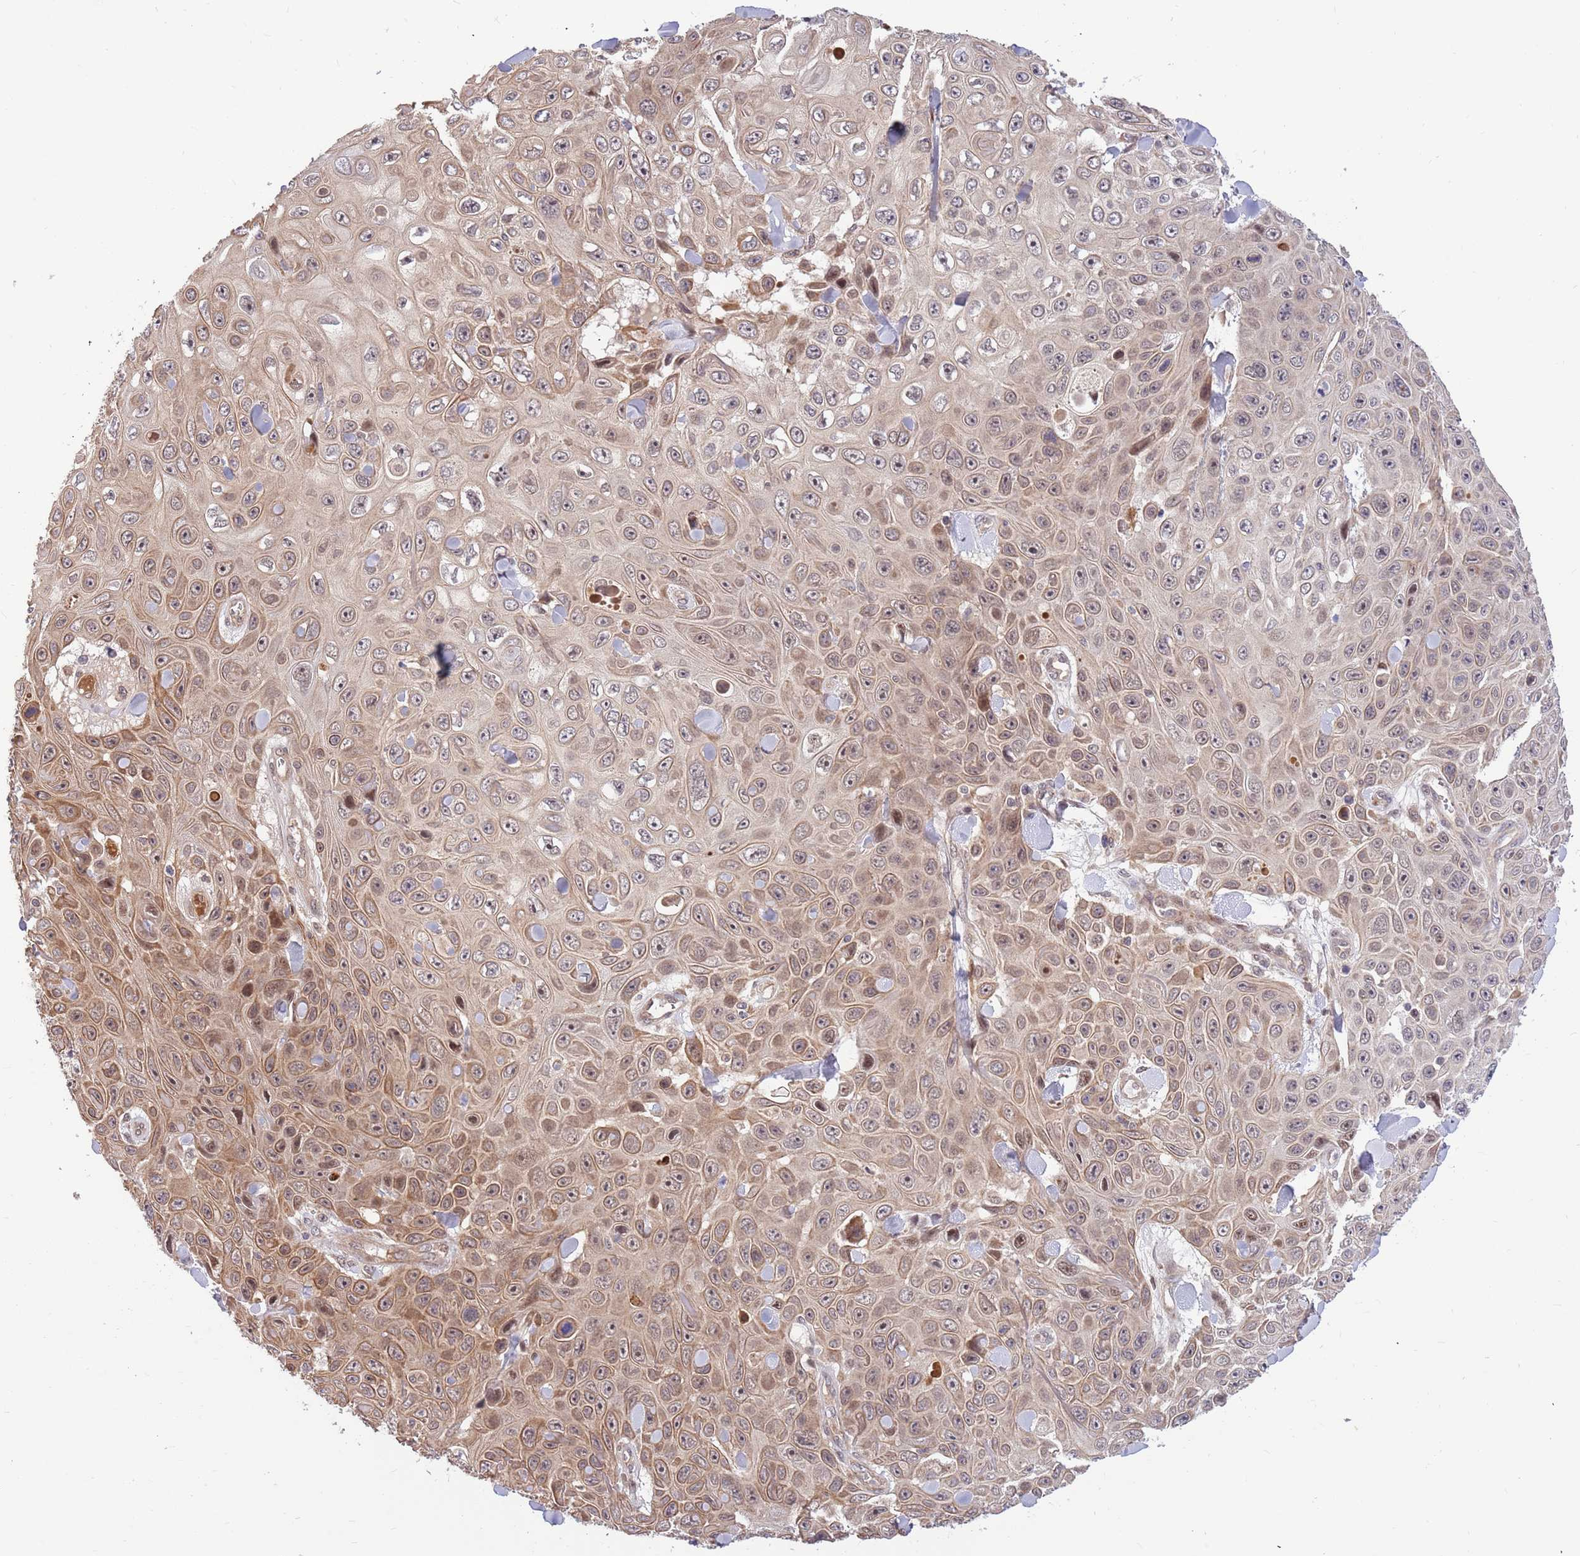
{"staining": {"intensity": "weak", "quantity": "25%-75%", "location": "cytoplasmic/membranous"}, "tissue": "skin cancer", "cell_type": "Tumor cells", "image_type": "cancer", "snomed": [{"axis": "morphology", "description": "Squamous cell carcinoma, NOS"}, {"axis": "topography", "description": "Skin"}], "caption": "This micrograph demonstrates skin cancer (squamous cell carcinoma) stained with immunohistochemistry (IHC) to label a protein in brown. The cytoplasmic/membranous of tumor cells show weak positivity for the protein. Nuclei are counter-stained blue.", "gene": "HAUS3", "patient": {"sex": "male", "age": 82}}